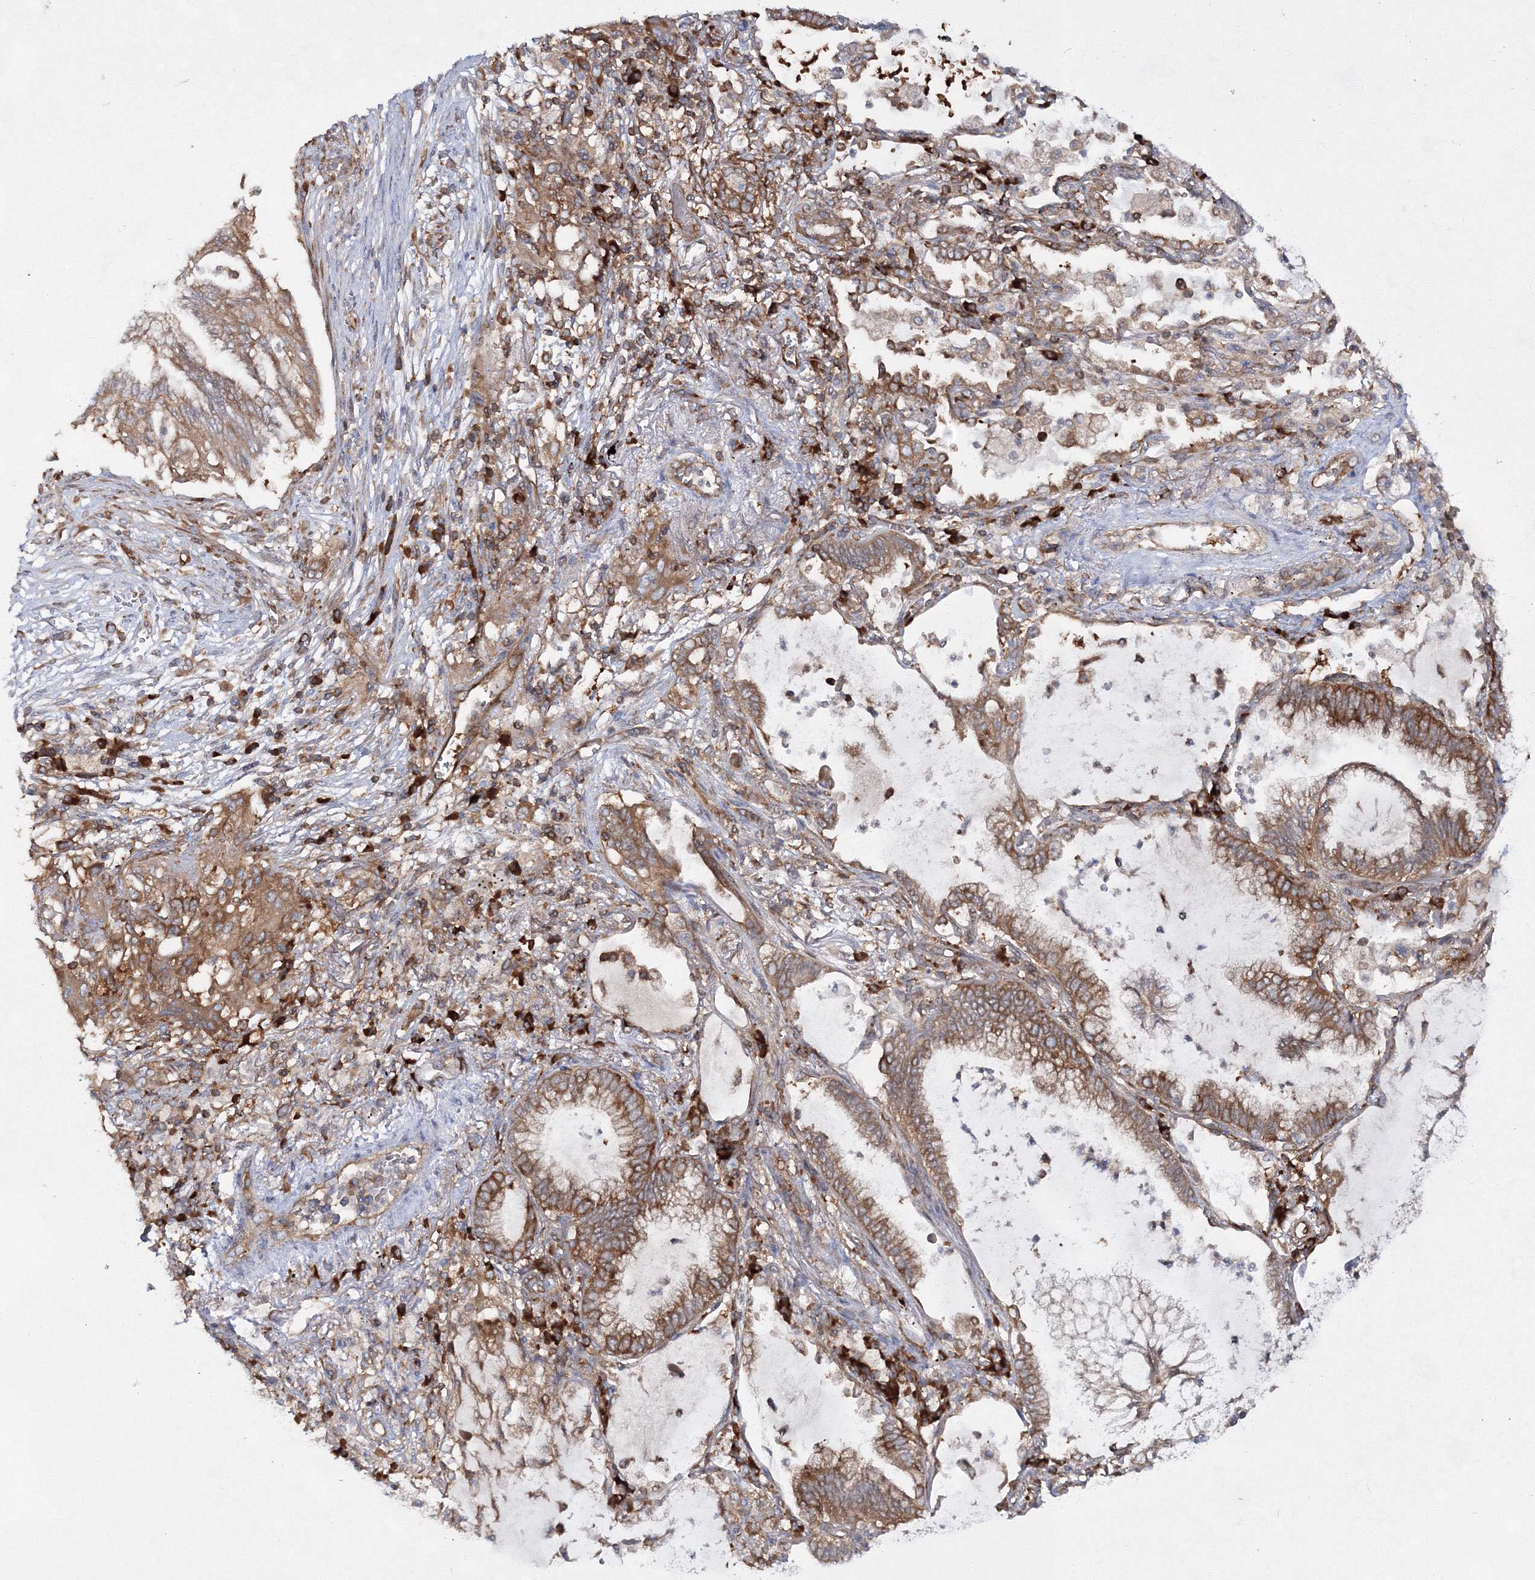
{"staining": {"intensity": "moderate", "quantity": ">75%", "location": "cytoplasmic/membranous"}, "tissue": "lung cancer", "cell_type": "Tumor cells", "image_type": "cancer", "snomed": [{"axis": "morphology", "description": "Adenocarcinoma, NOS"}, {"axis": "topography", "description": "Lung"}], "caption": "Immunohistochemistry (DAB (3,3'-diaminobenzidine)) staining of lung cancer displays moderate cytoplasmic/membranous protein expression in about >75% of tumor cells.", "gene": "HARS1", "patient": {"sex": "female", "age": 70}}